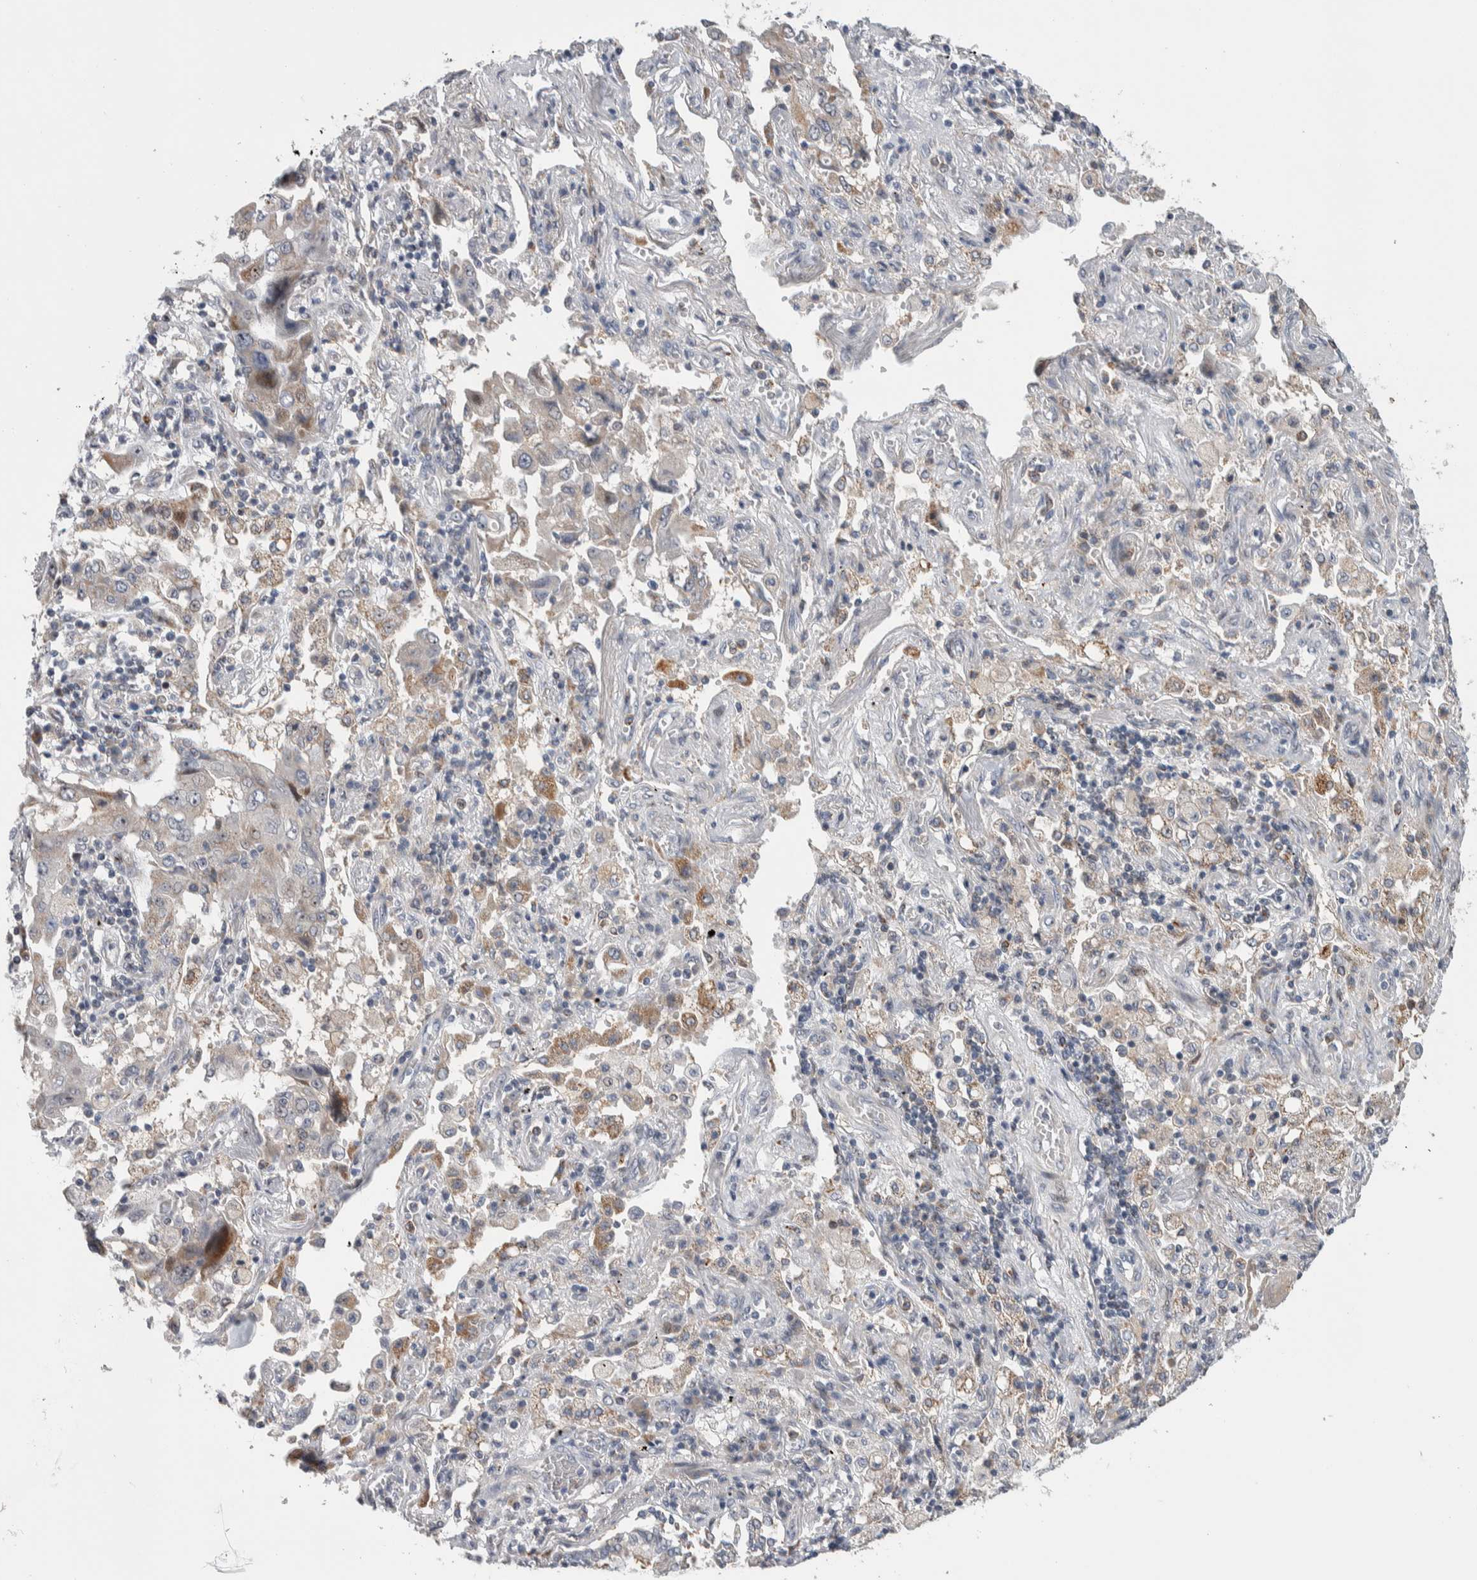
{"staining": {"intensity": "weak", "quantity": "<25%", "location": "cytoplasmic/membranous"}, "tissue": "lung cancer", "cell_type": "Tumor cells", "image_type": "cancer", "snomed": [{"axis": "morphology", "description": "Adenocarcinoma, NOS"}, {"axis": "topography", "description": "Lung"}], "caption": "Lung adenocarcinoma was stained to show a protein in brown. There is no significant staining in tumor cells.", "gene": "PRRG4", "patient": {"sex": "female", "age": 65}}